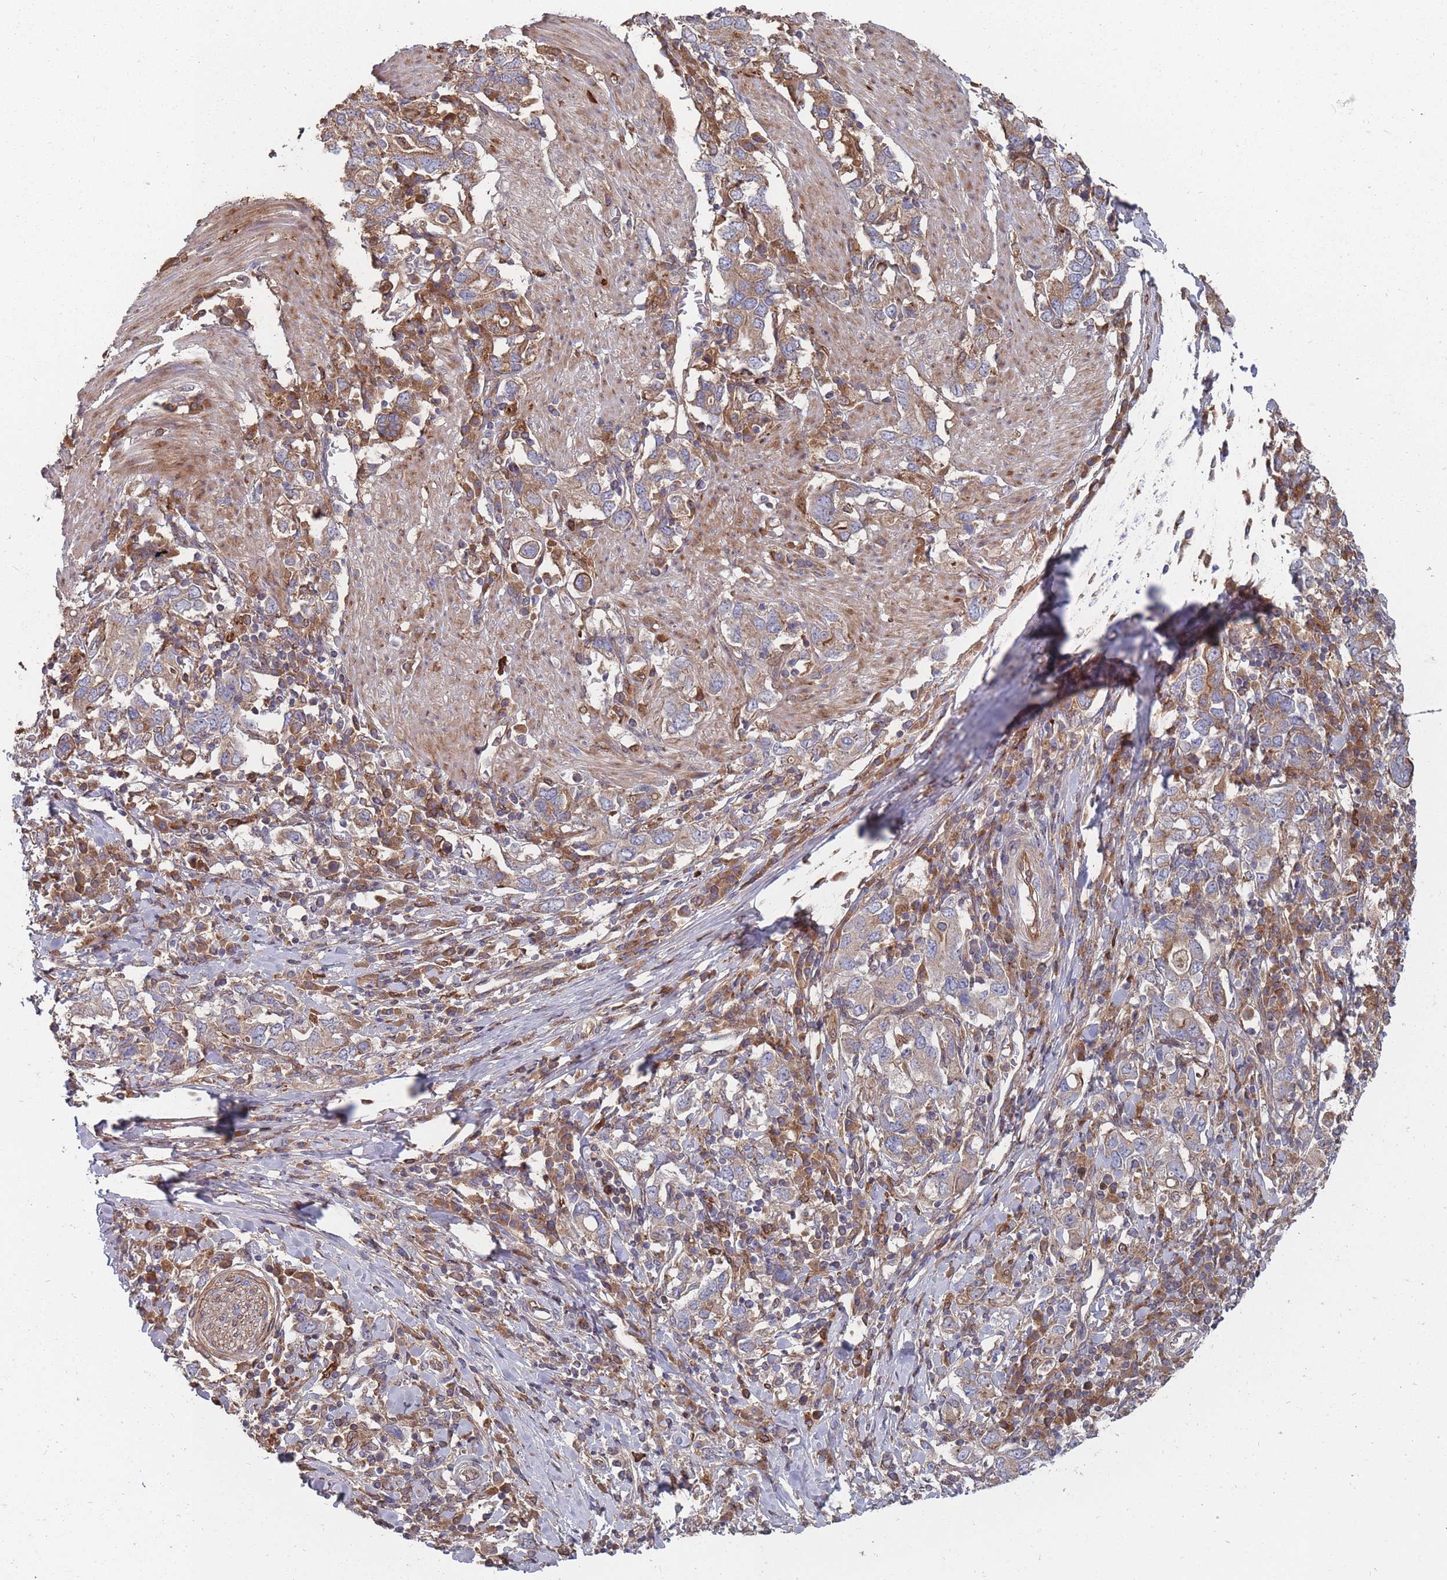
{"staining": {"intensity": "moderate", "quantity": "25%-75%", "location": "cytoplasmic/membranous"}, "tissue": "stomach cancer", "cell_type": "Tumor cells", "image_type": "cancer", "snomed": [{"axis": "morphology", "description": "Adenocarcinoma, NOS"}, {"axis": "topography", "description": "Stomach, upper"}, {"axis": "topography", "description": "Stomach"}], "caption": "Immunohistochemical staining of human stomach cancer displays medium levels of moderate cytoplasmic/membranous protein positivity in approximately 25%-75% of tumor cells. (Brightfield microscopy of DAB IHC at high magnification).", "gene": "THSD7B", "patient": {"sex": "male", "age": 62}}